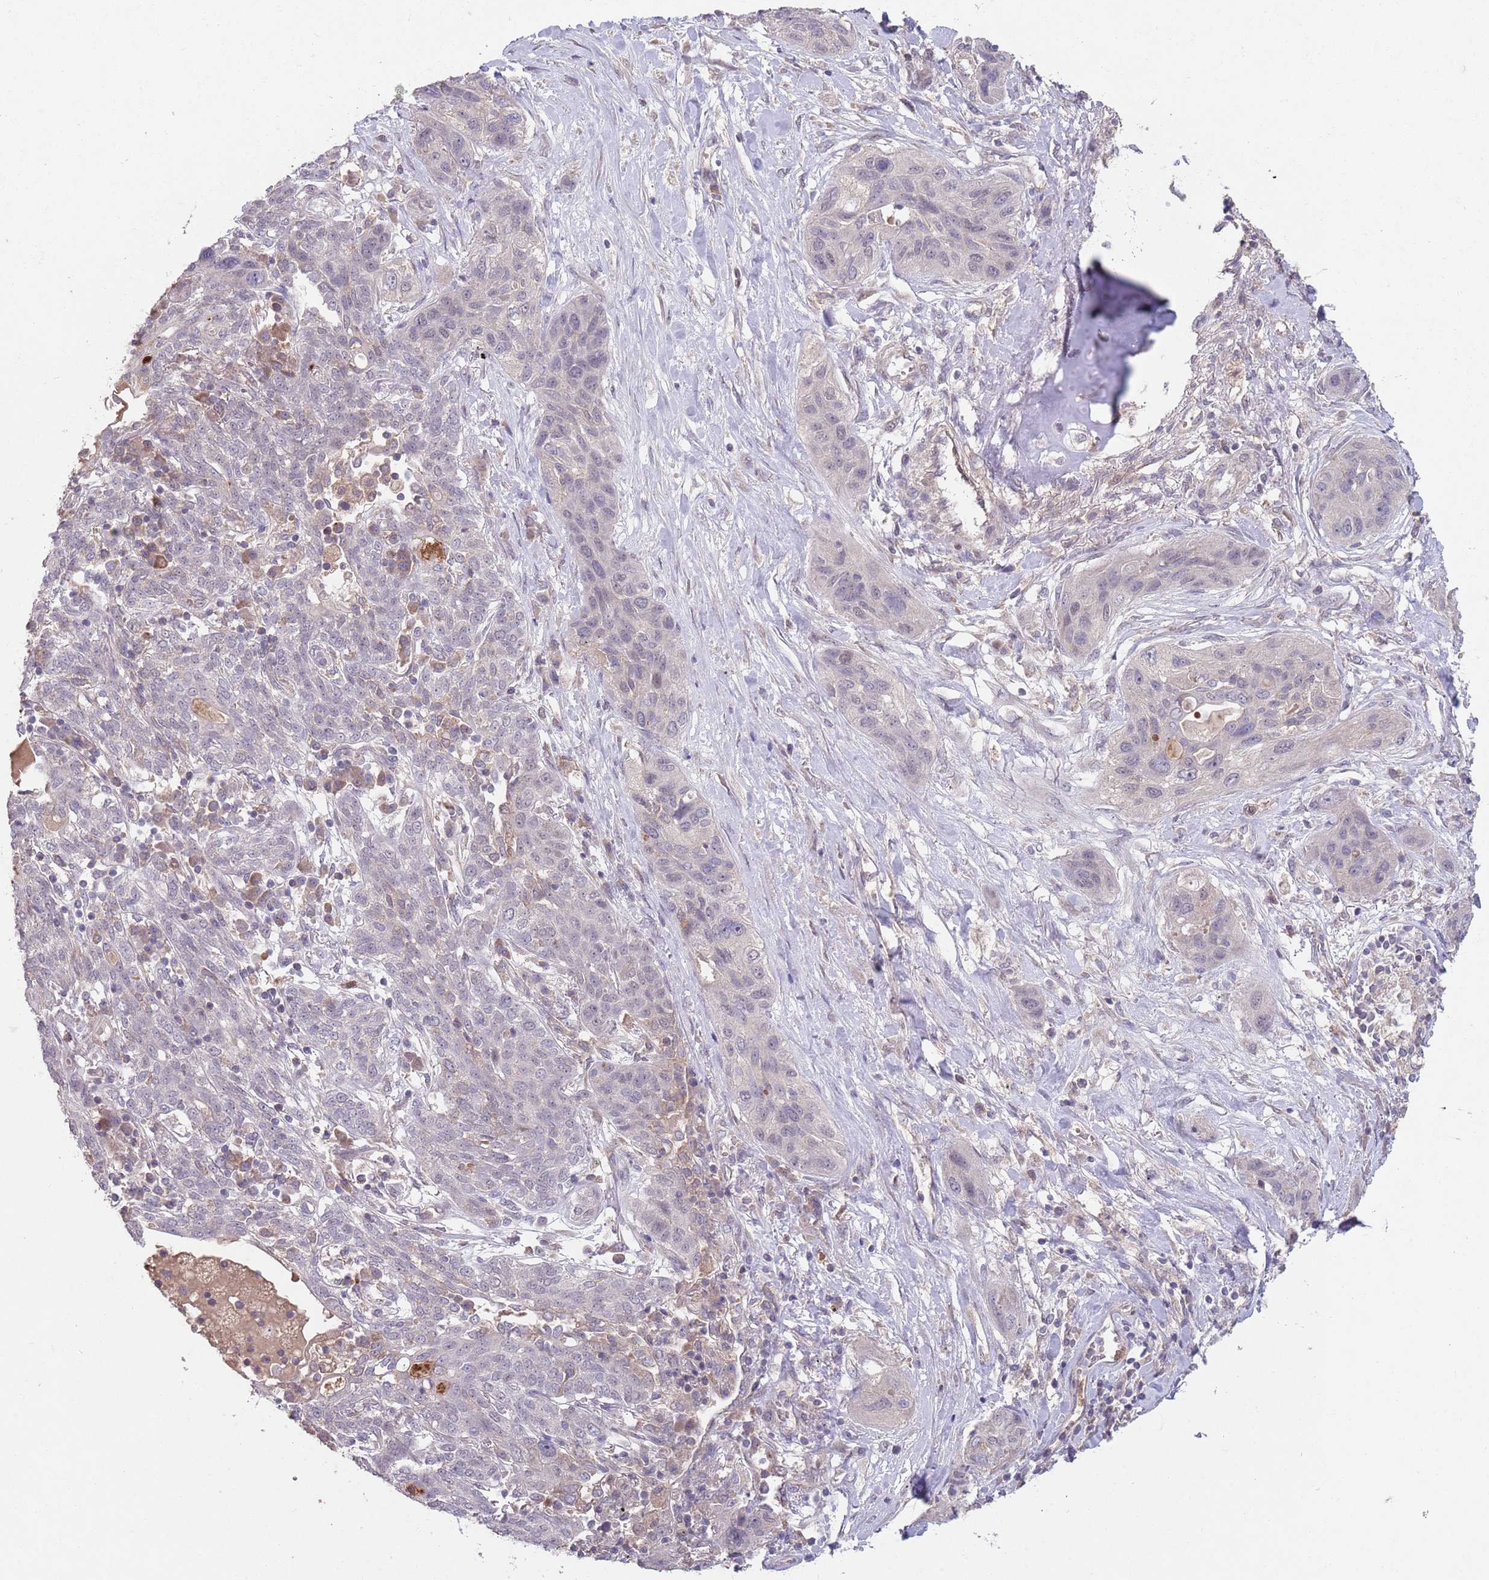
{"staining": {"intensity": "negative", "quantity": "none", "location": "none"}, "tissue": "lung cancer", "cell_type": "Tumor cells", "image_type": "cancer", "snomed": [{"axis": "morphology", "description": "Squamous cell carcinoma, NOS"}, {"axis": "topography", "description": "Lung"}], "caption": "DAB immunohistochemical staining of lung cancer shows no significant positivity in tumor cells.", "gene": "MEI1", "patient": {"sex": "female", "age": 70}}